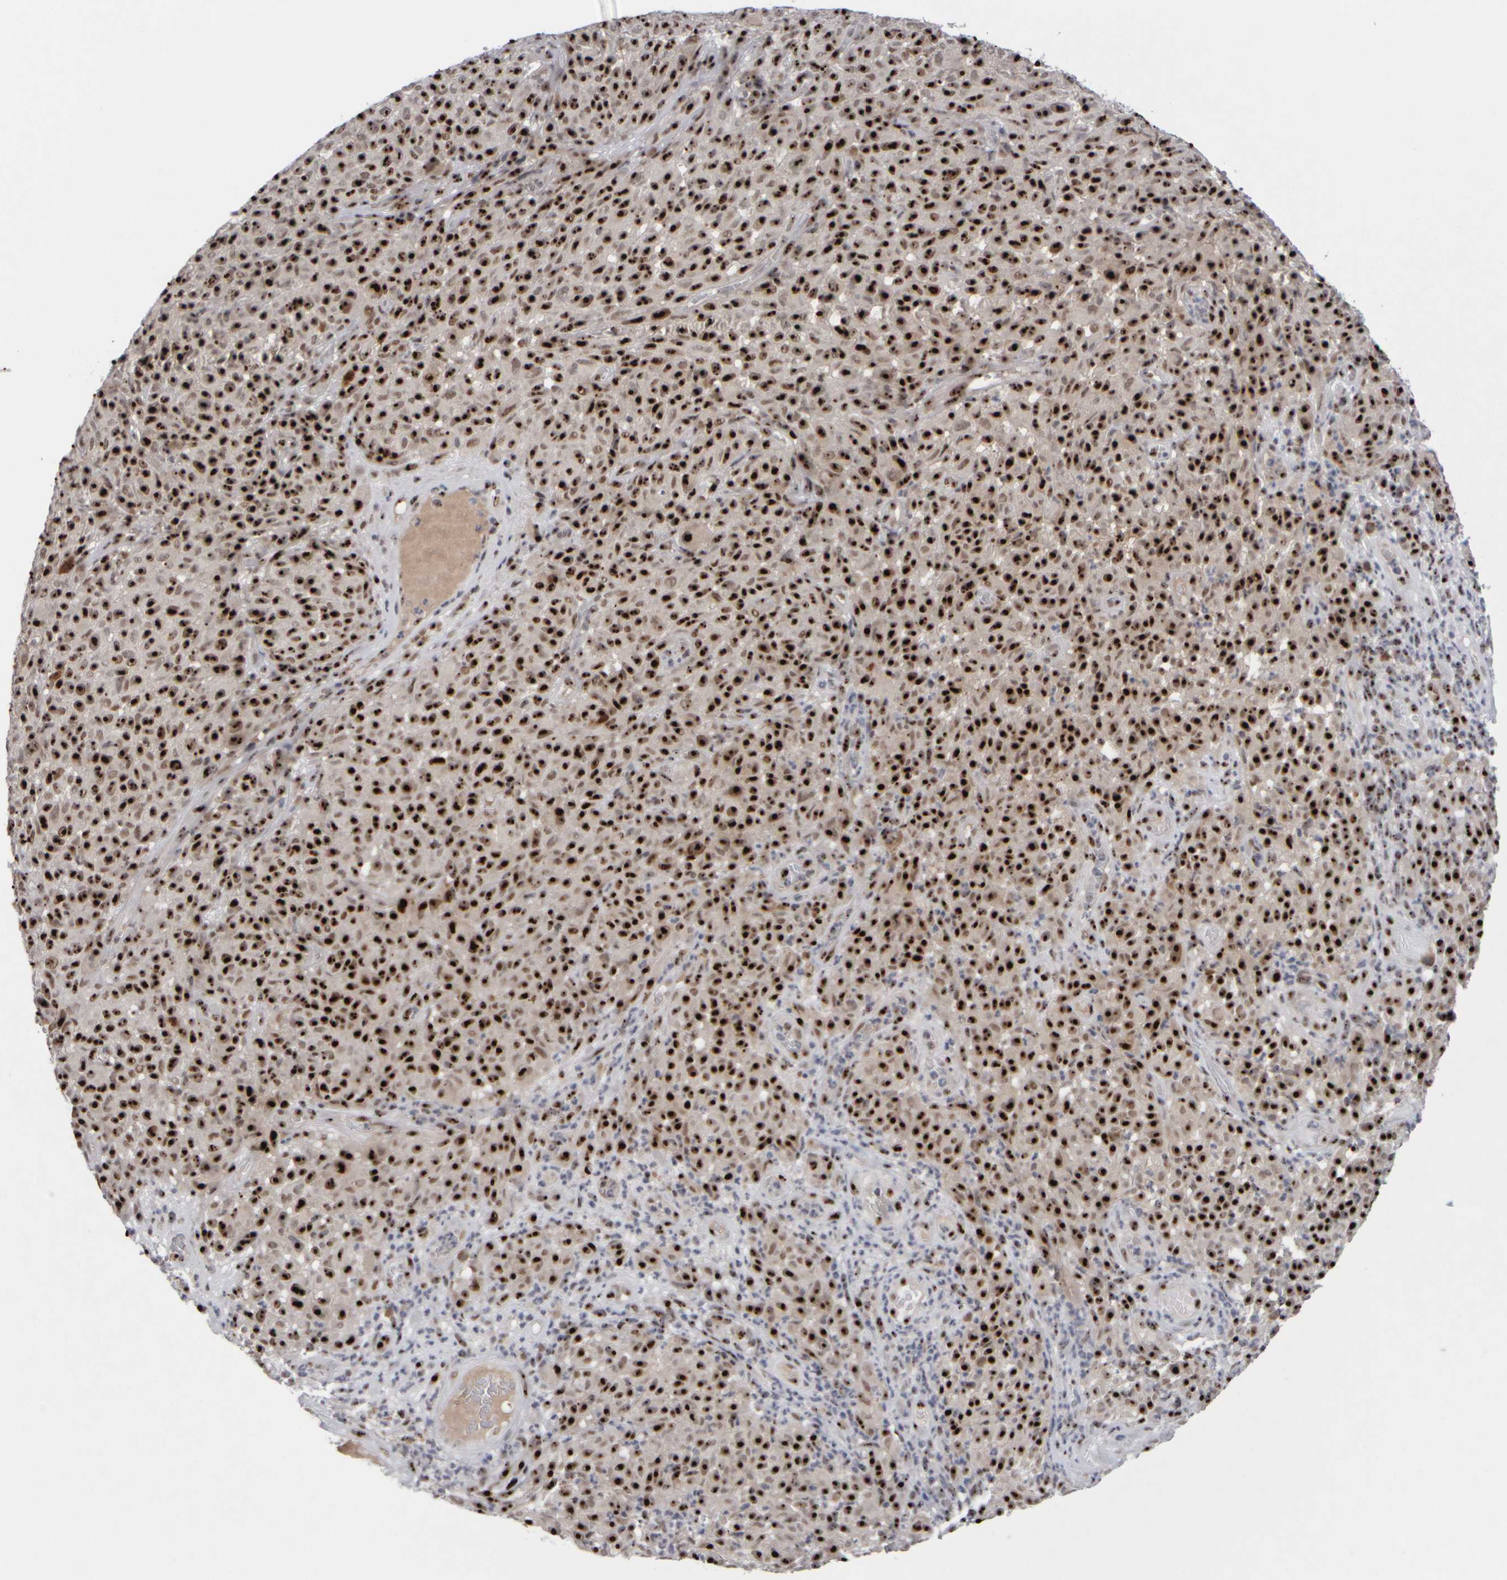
{"staining": {"intensity": "strong", "quantity": ">75%", "location": "nuclear"}, "tissue": "melanoma", "cell_type": "Tumor cells", "image_type": "cancer", "snomed": [{"axis": "morphology", "description": "Malignant melanoma, NOS"}, {"axis": "topography", "description": "Skin"}], "caption": "Immunohistochemical staining of human malignant melanoma exhibits high levels of strong nuclear protein expression in about >75% of tumor cells.", "gene": "SURF6", "patient": {"sex": "female", "age": 82}}